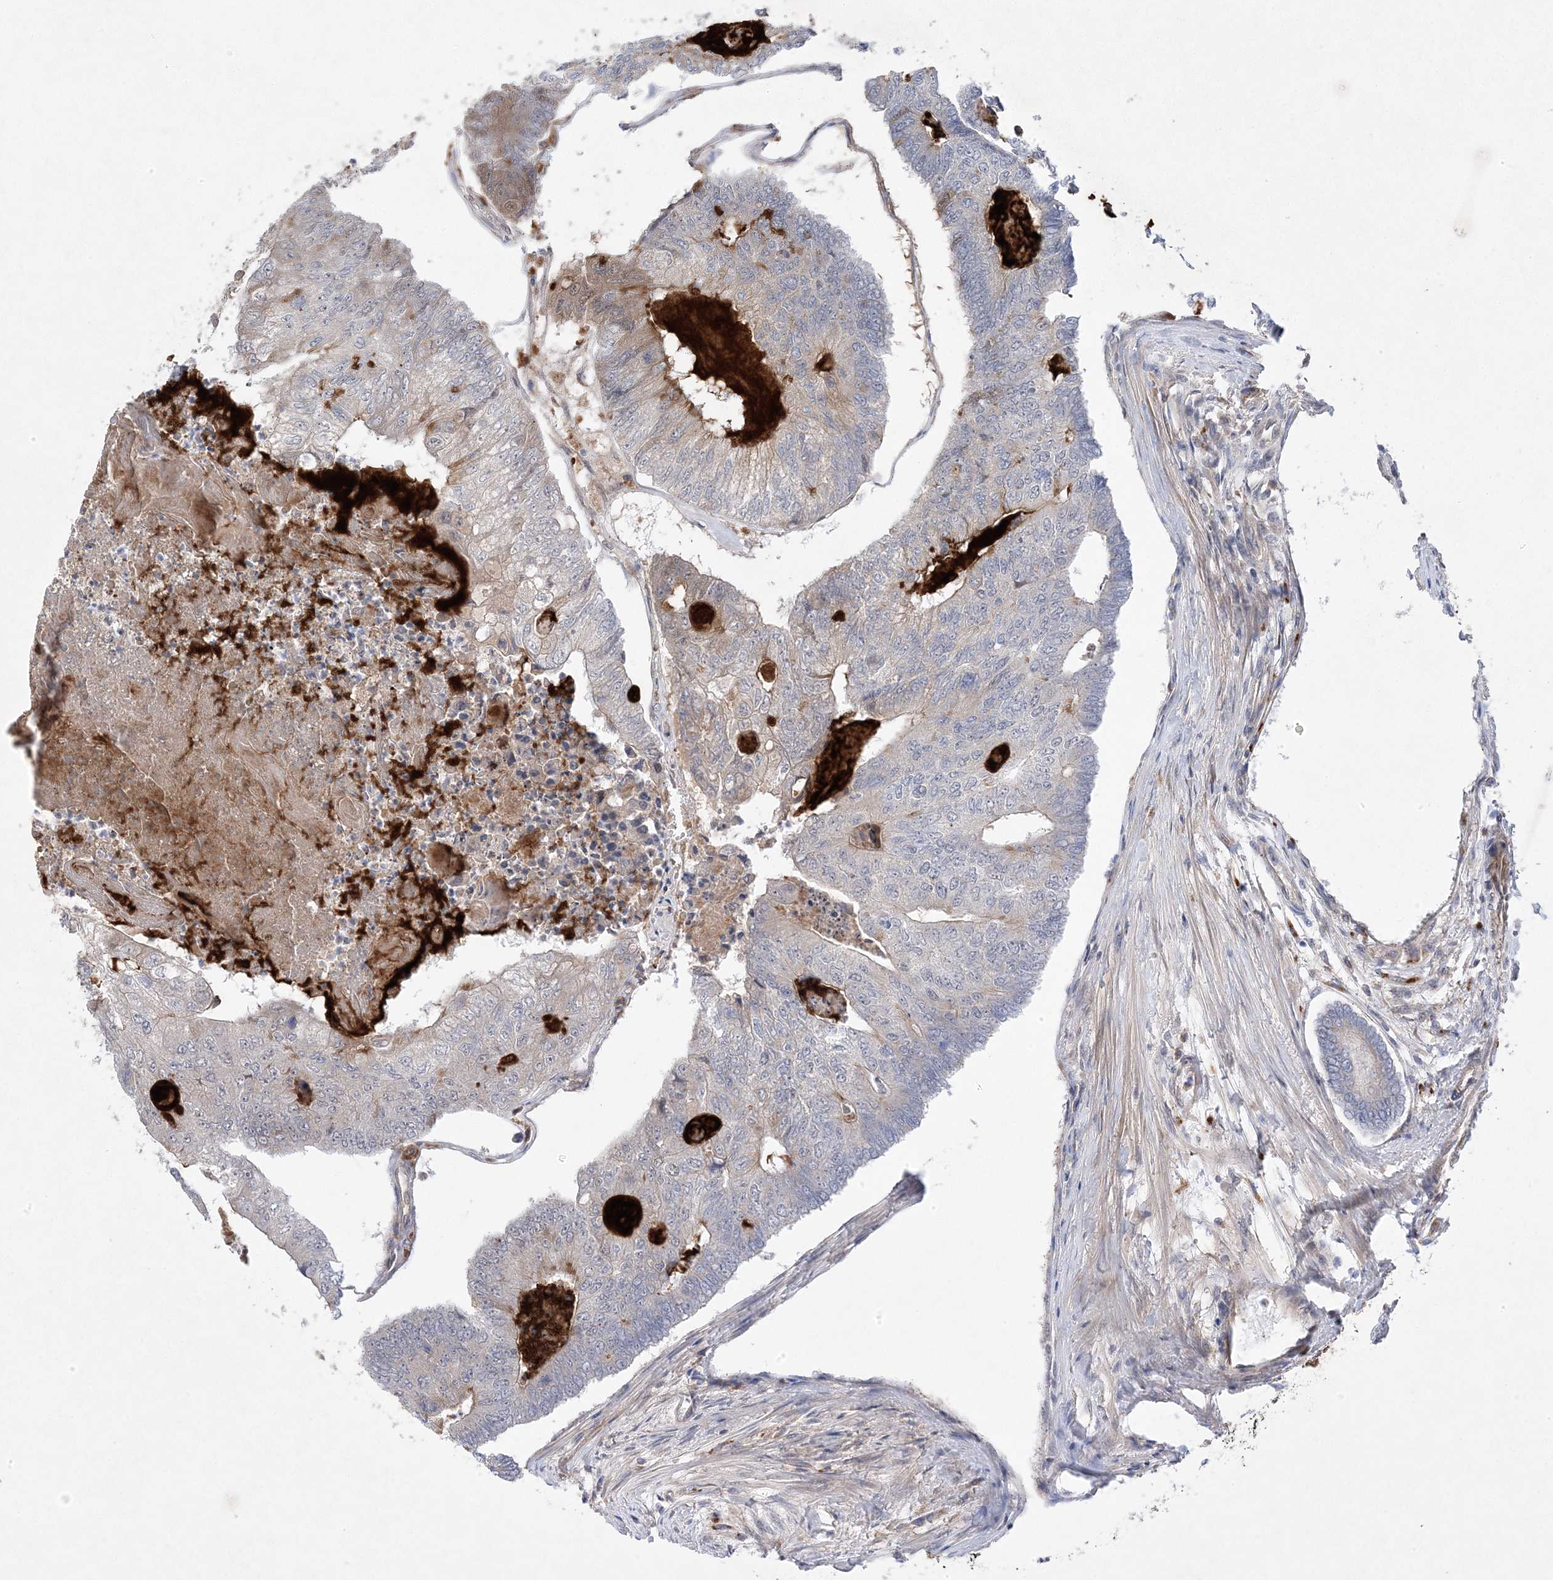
{"staining": {"intensity": "weak", "quantity": "<25%", "location": "cytoplasmic/membranous"}, "tissue": "colorectal cancer", "cell_type": "Tumor cells", "image_type": "cancer", "snomed": [{"axis": "morphology", "description": "Adenocarcinoma, NOS"}, {"axis": "topography", "description": "Colon"}], "caption": "There is no significant staining in tumor cells of colorectal cancer (adenocarcinoma).", "gene": "ANAPC1", "patient": {"sex": "female", "age": 67}}